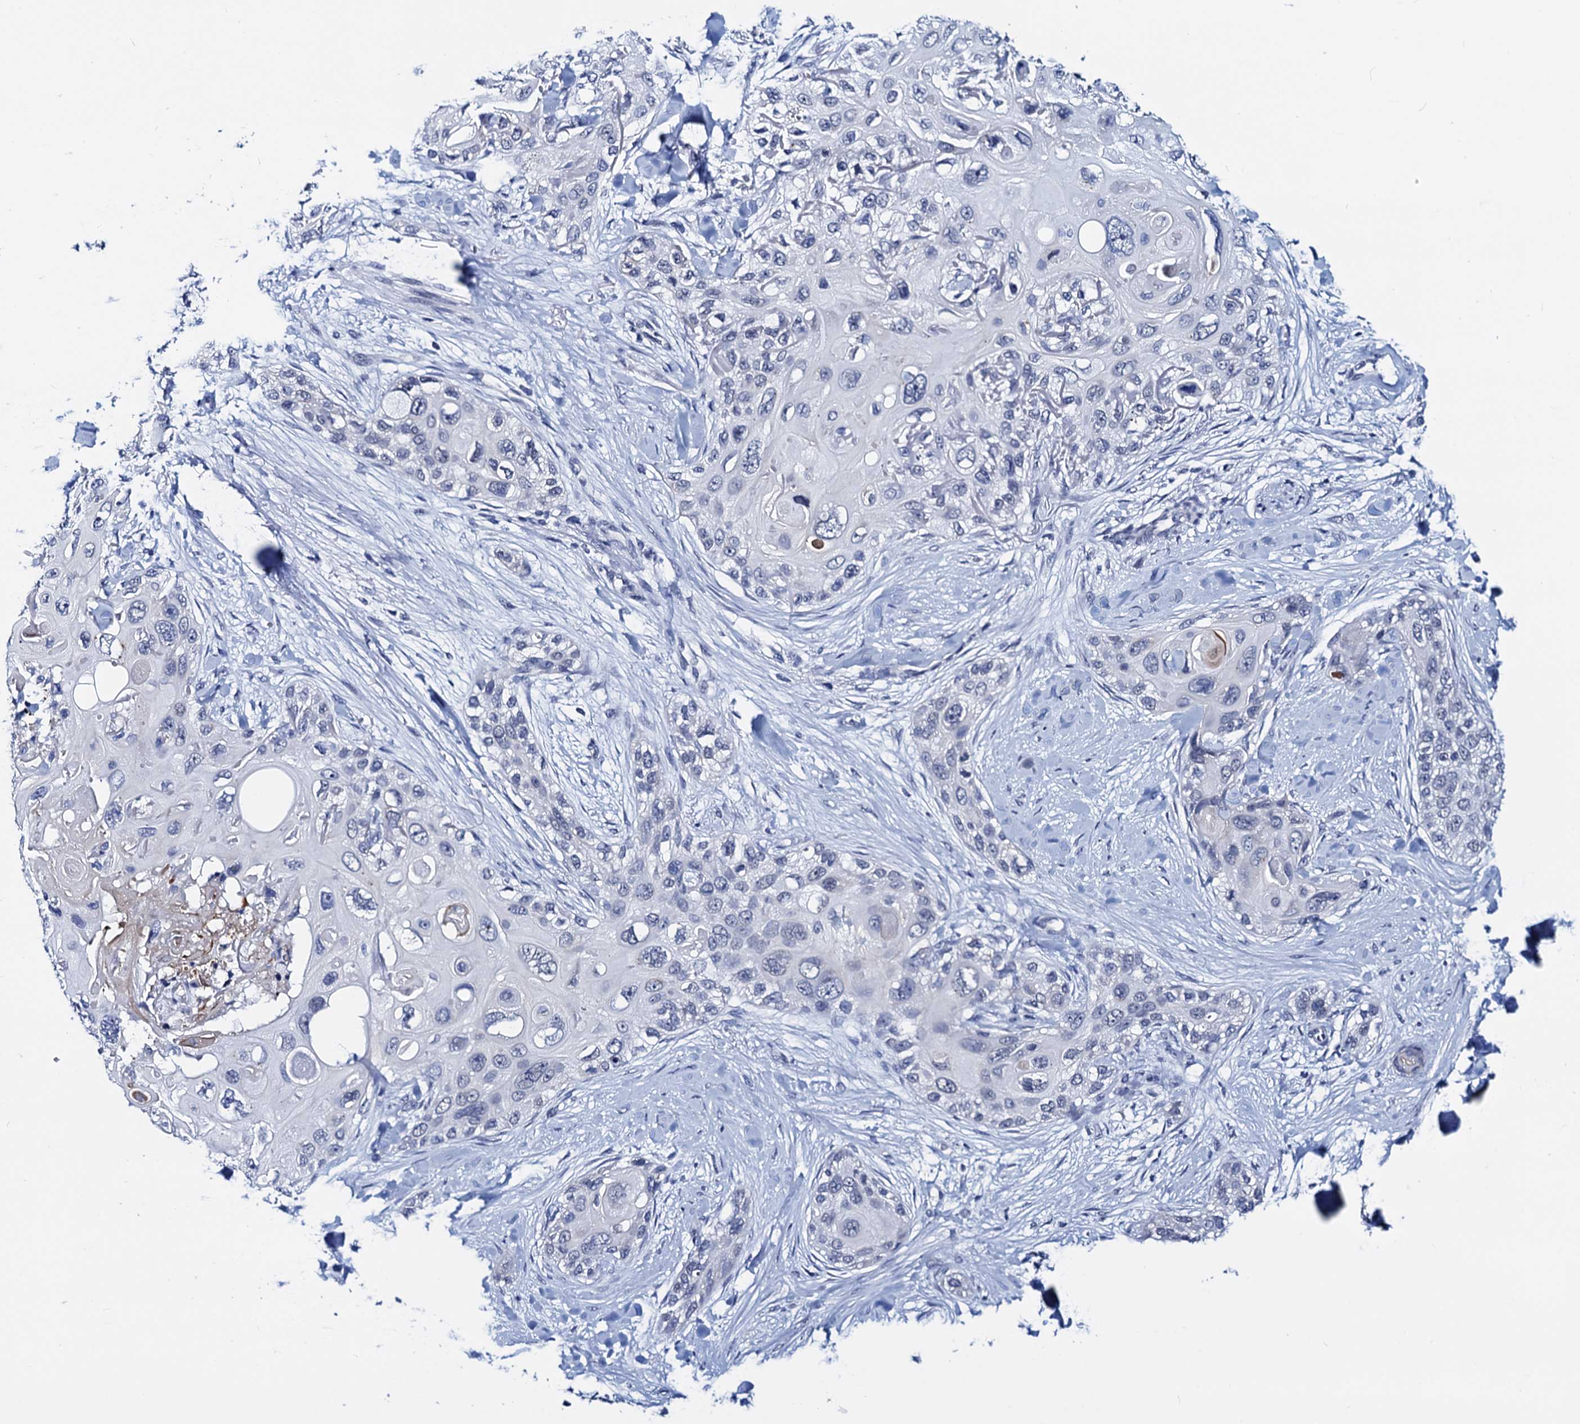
{"staining": {"intensity": "negative", "quantity": "none", "location": "none"}, "tissue": "skin cancer", "cell_type": "Tumor cells", "image_type": "cancer", "snomed": [{"axis": "morphology", "description": "Normal tissue, NOS"}, {"axis": "morphology", "description": "Squamous cell carcinoma, NOS"}, {"axis": "topography", "description": "Skin"}], "caption": "This photomicrograph is of skin cancer stained with immunohistochemistry (IHC) to label a protein in brown with the nuclei are counter-stained blue. There is no staining in tumor cells.", "gene": "C16orf87", "patient": {"sex": "male", "age": 72}}